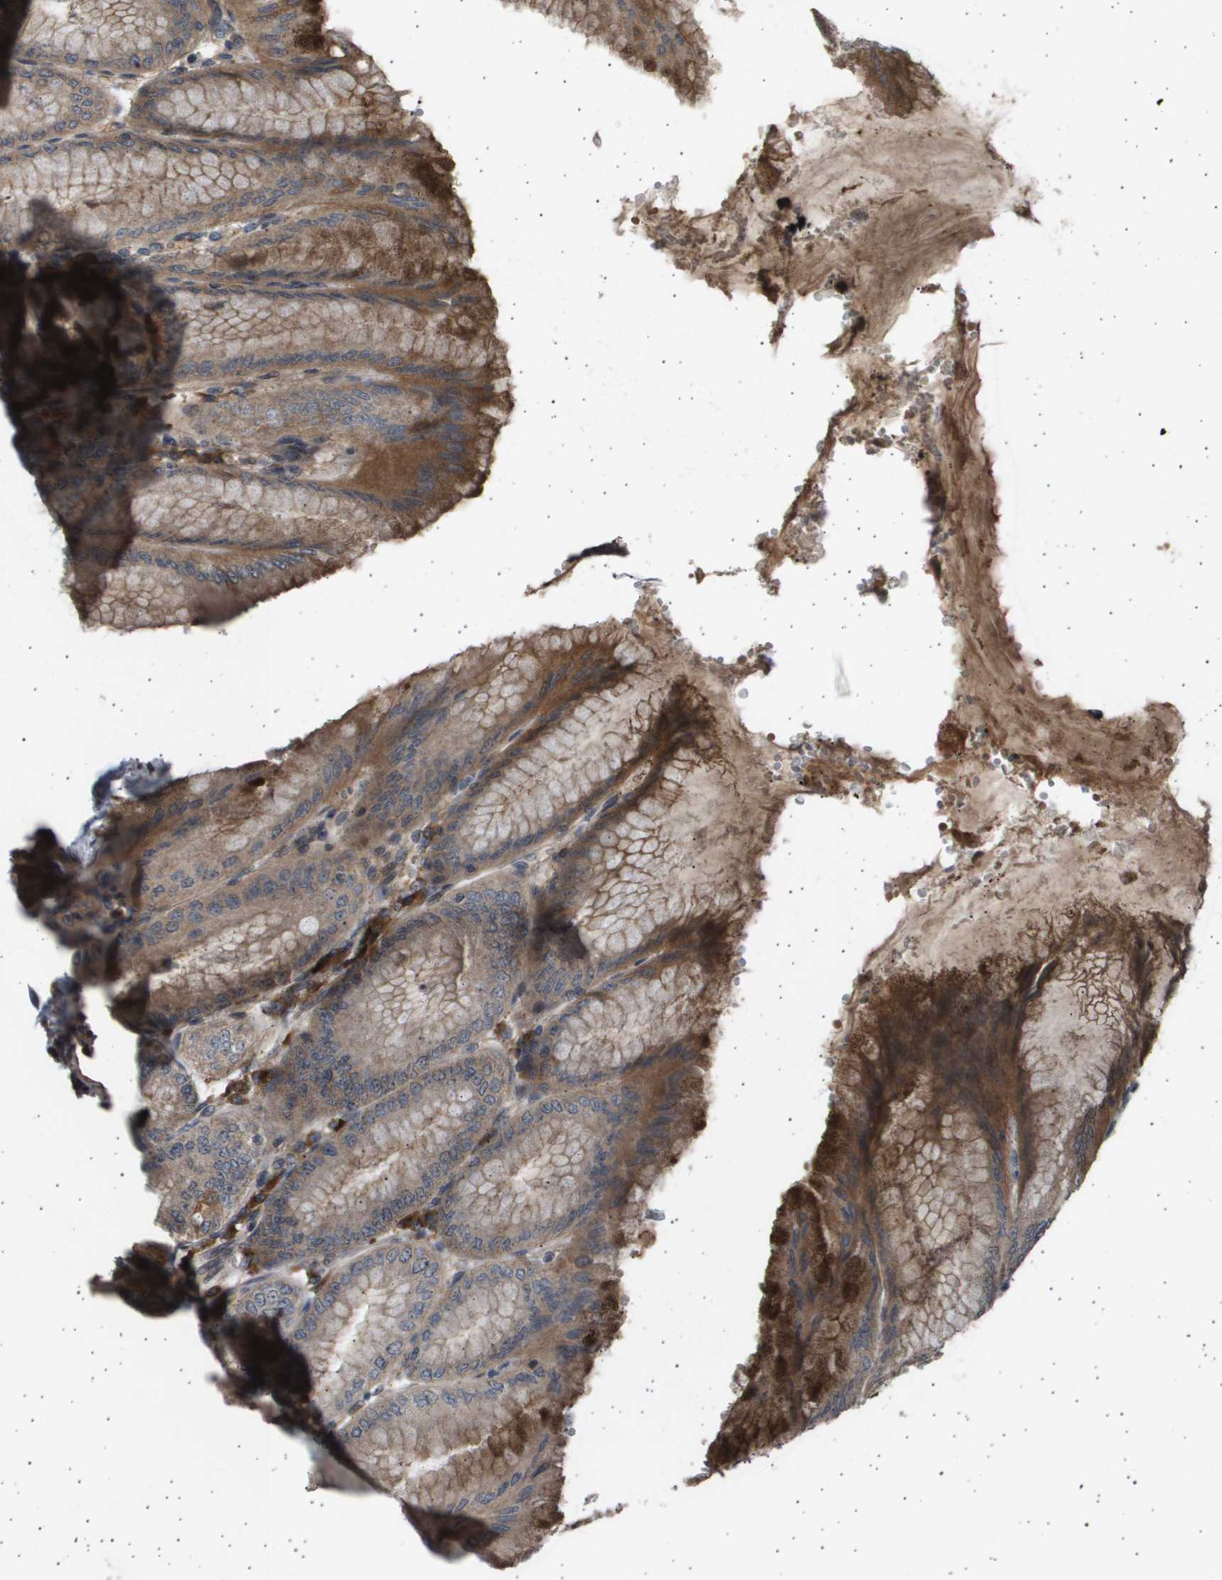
{"staining": {"intensity": "strong", "quantity": ">75%", "location": "cytoplasmic/membranous"}, "tissue": "stomach", "cell_type": "Glandular cells", "image_type": "normal", "snomed": [{"axis": "morphology", "description": "Normal tissue, NOS"}, {"axis": "topography", "description": "Stomach, lower"}], "caption": "DAB (3,3'-diaminobenzidine) immunohistochemical staining of benign stomach shows strong cytoplasmic/membranous protein expression in about >75% of glandular cells.", "gene": "TNRC6A", "patient": {"sex": "male", "age": 71}}